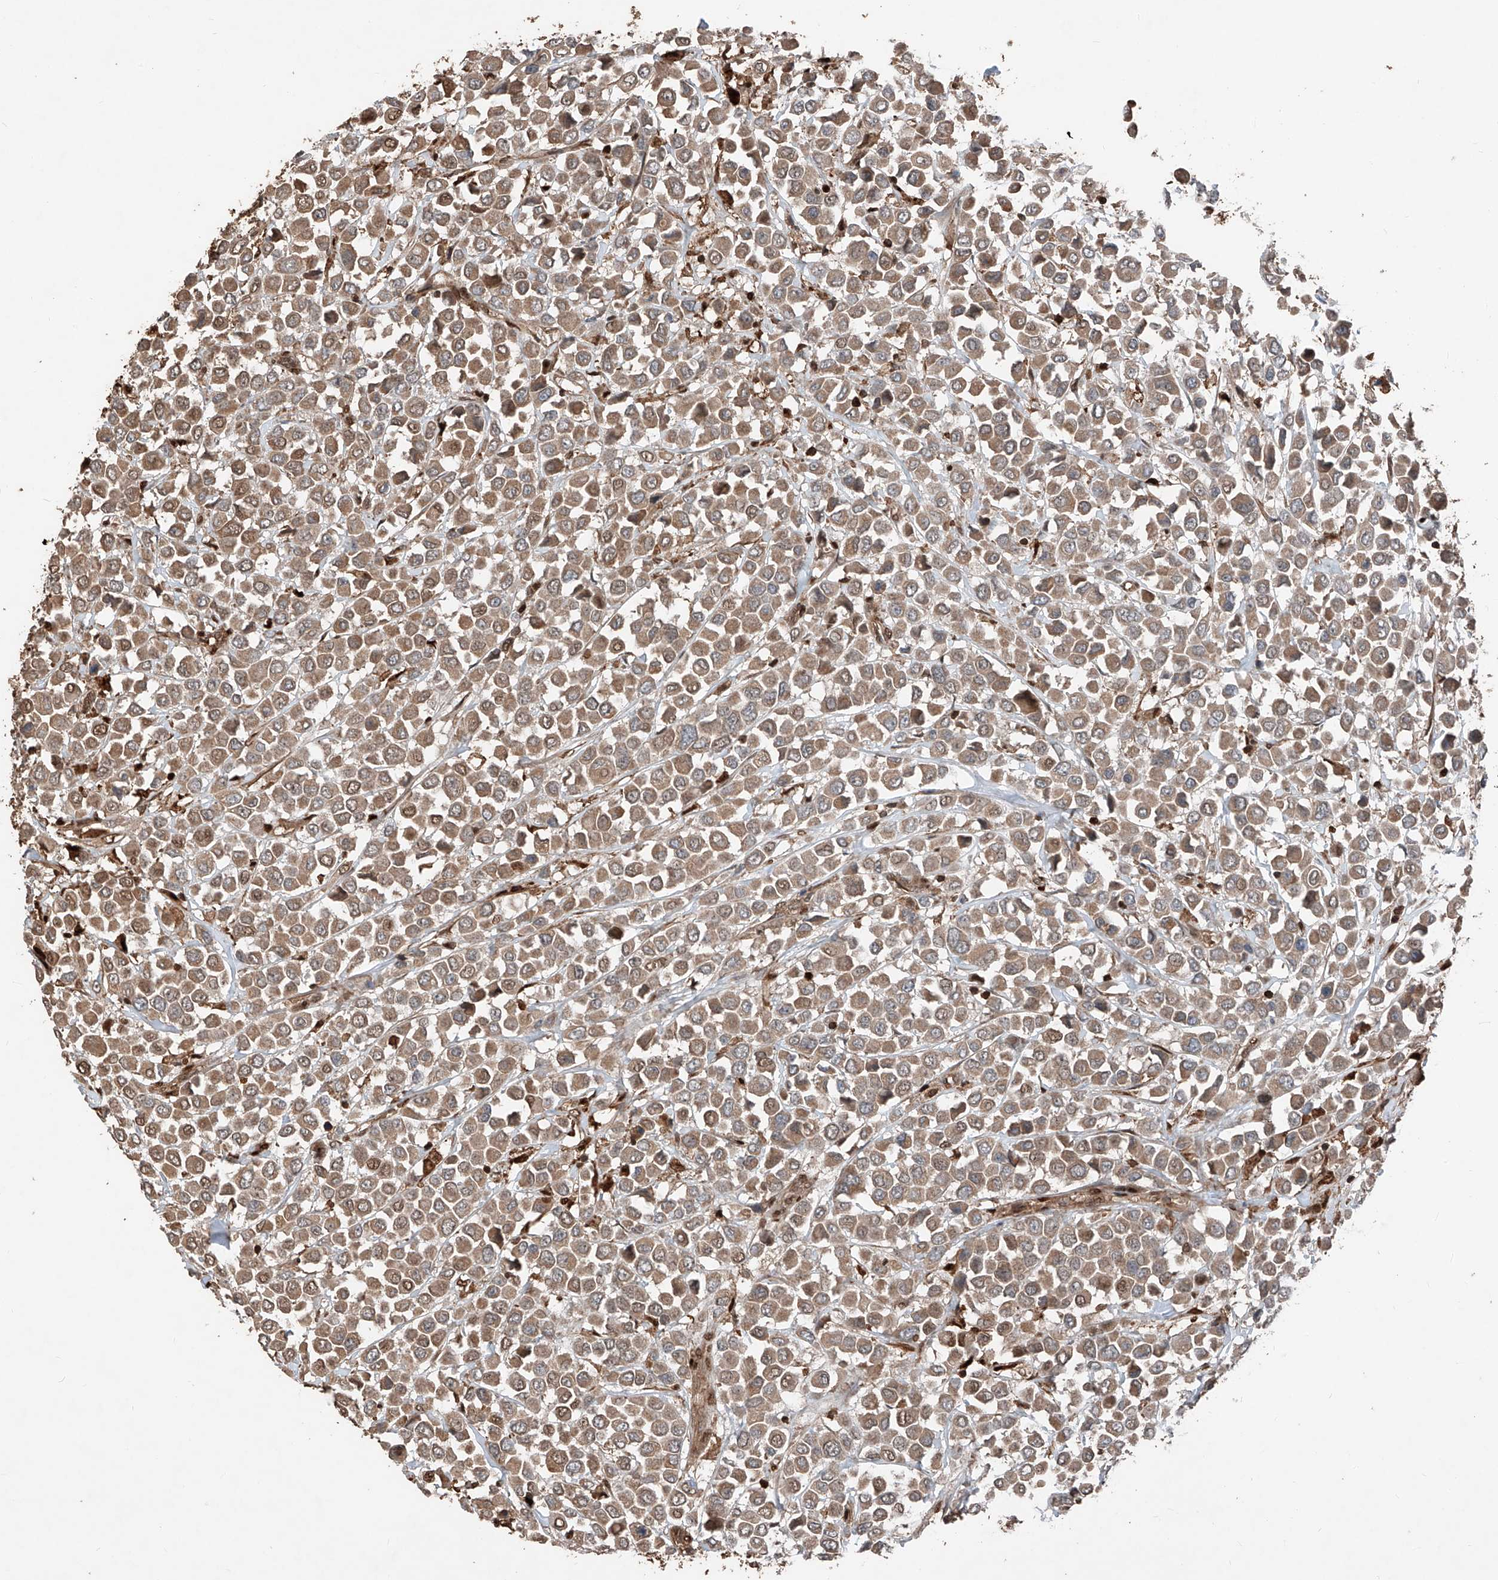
{"staining": {"intensity": "moderate", "quantity": ">75%", "location": "cytoplasmic/membranous"}, "tissue": "breast cancer", "cell_type": "Tumor cells", "image_type": "cancer", "snomed": [{"axis": "morphology", "description": "Duct carcinoma"}, {"axis": "topography", "description": "Breast"}], "caption": "Immunohistochemistry (IHC) of human intraductal carcinoma (breast) demonstrates medium levels of moderate cytoplasmic/membranous expression in about >75% of tumor cells. Immunohistochemistry stains the protein of interest in brown and the nuclei are stained blue.", "gene": "RMND1", "patient": {"sex": "female", "age": 61}}